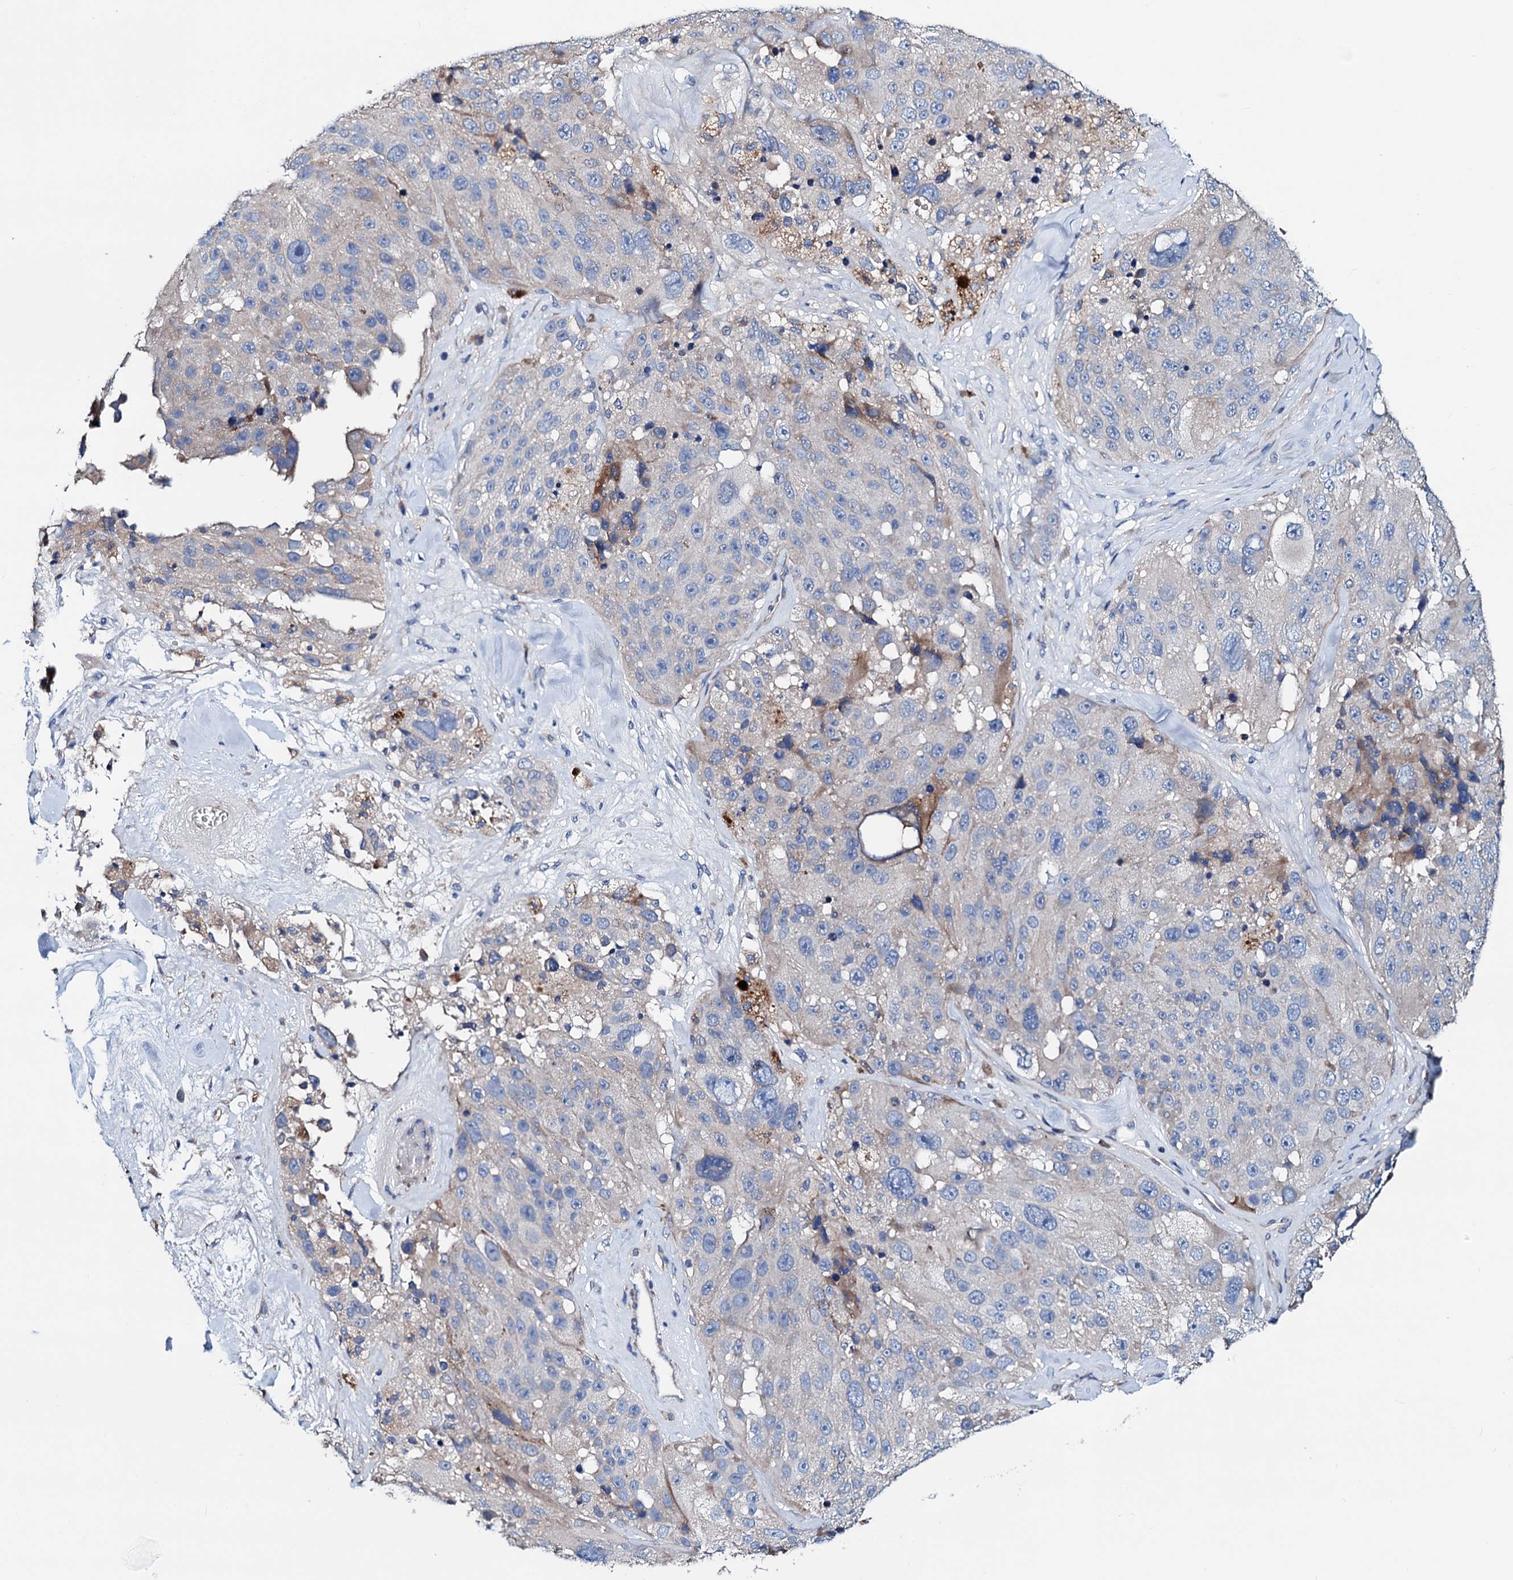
{"staining": {"intensity": "weak", "quantity": "<25%", "location": "cytoplasmic/membranous"}, "tissue": "melanoma", "cell_type": "Tumor cells", "image_type": "cancer", "snomed": [{"axis": "morphology", "description": "Malignant melanoma, Metastatic site"}, {"axis": "topography", "description": "Lymph node"}], "caption": "The immunohistochemistry (IHC) photomicrograph has no significant expression in tumor cells of melanoma tissue.", "gene": "GCOM1", "patient": {"sex": "male", "age": 62}}